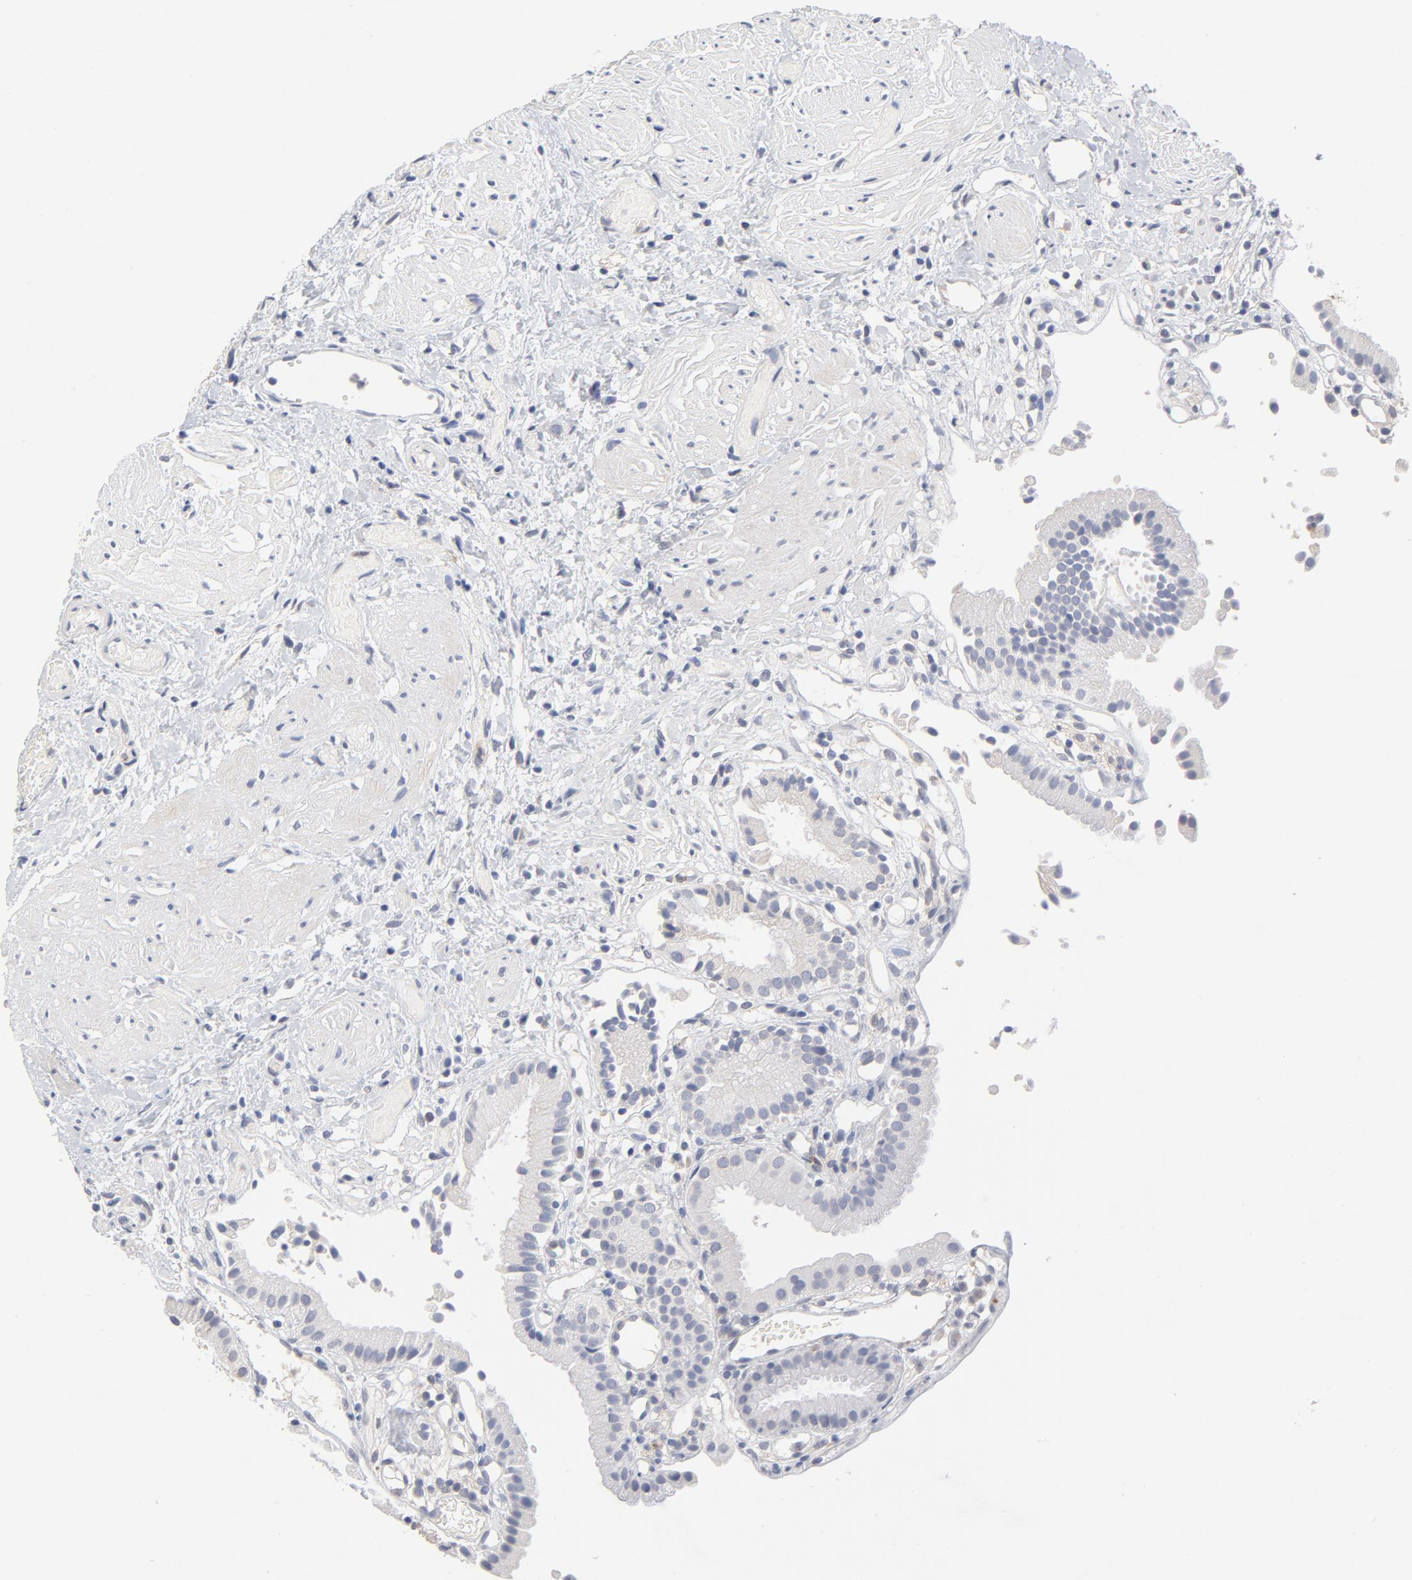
{"staining": {"intensity": "negative", "quantity": "none", "location": "none"}, "tissue": "gallbladder", "cell_type": "Glandular cells", "image_type": "normal", "snomed": [{"axis": "morphology", "description": "Normal tissue, NOS"}, {"axis": "topography", "description": "Gallbladder"}], "caption": "Immunohistochemical staining of benign human gallbladder demonstrates no significant expression in glandular cells.", "gene": "ASMTL", "patient": {"sex": "male", "age": 65}}